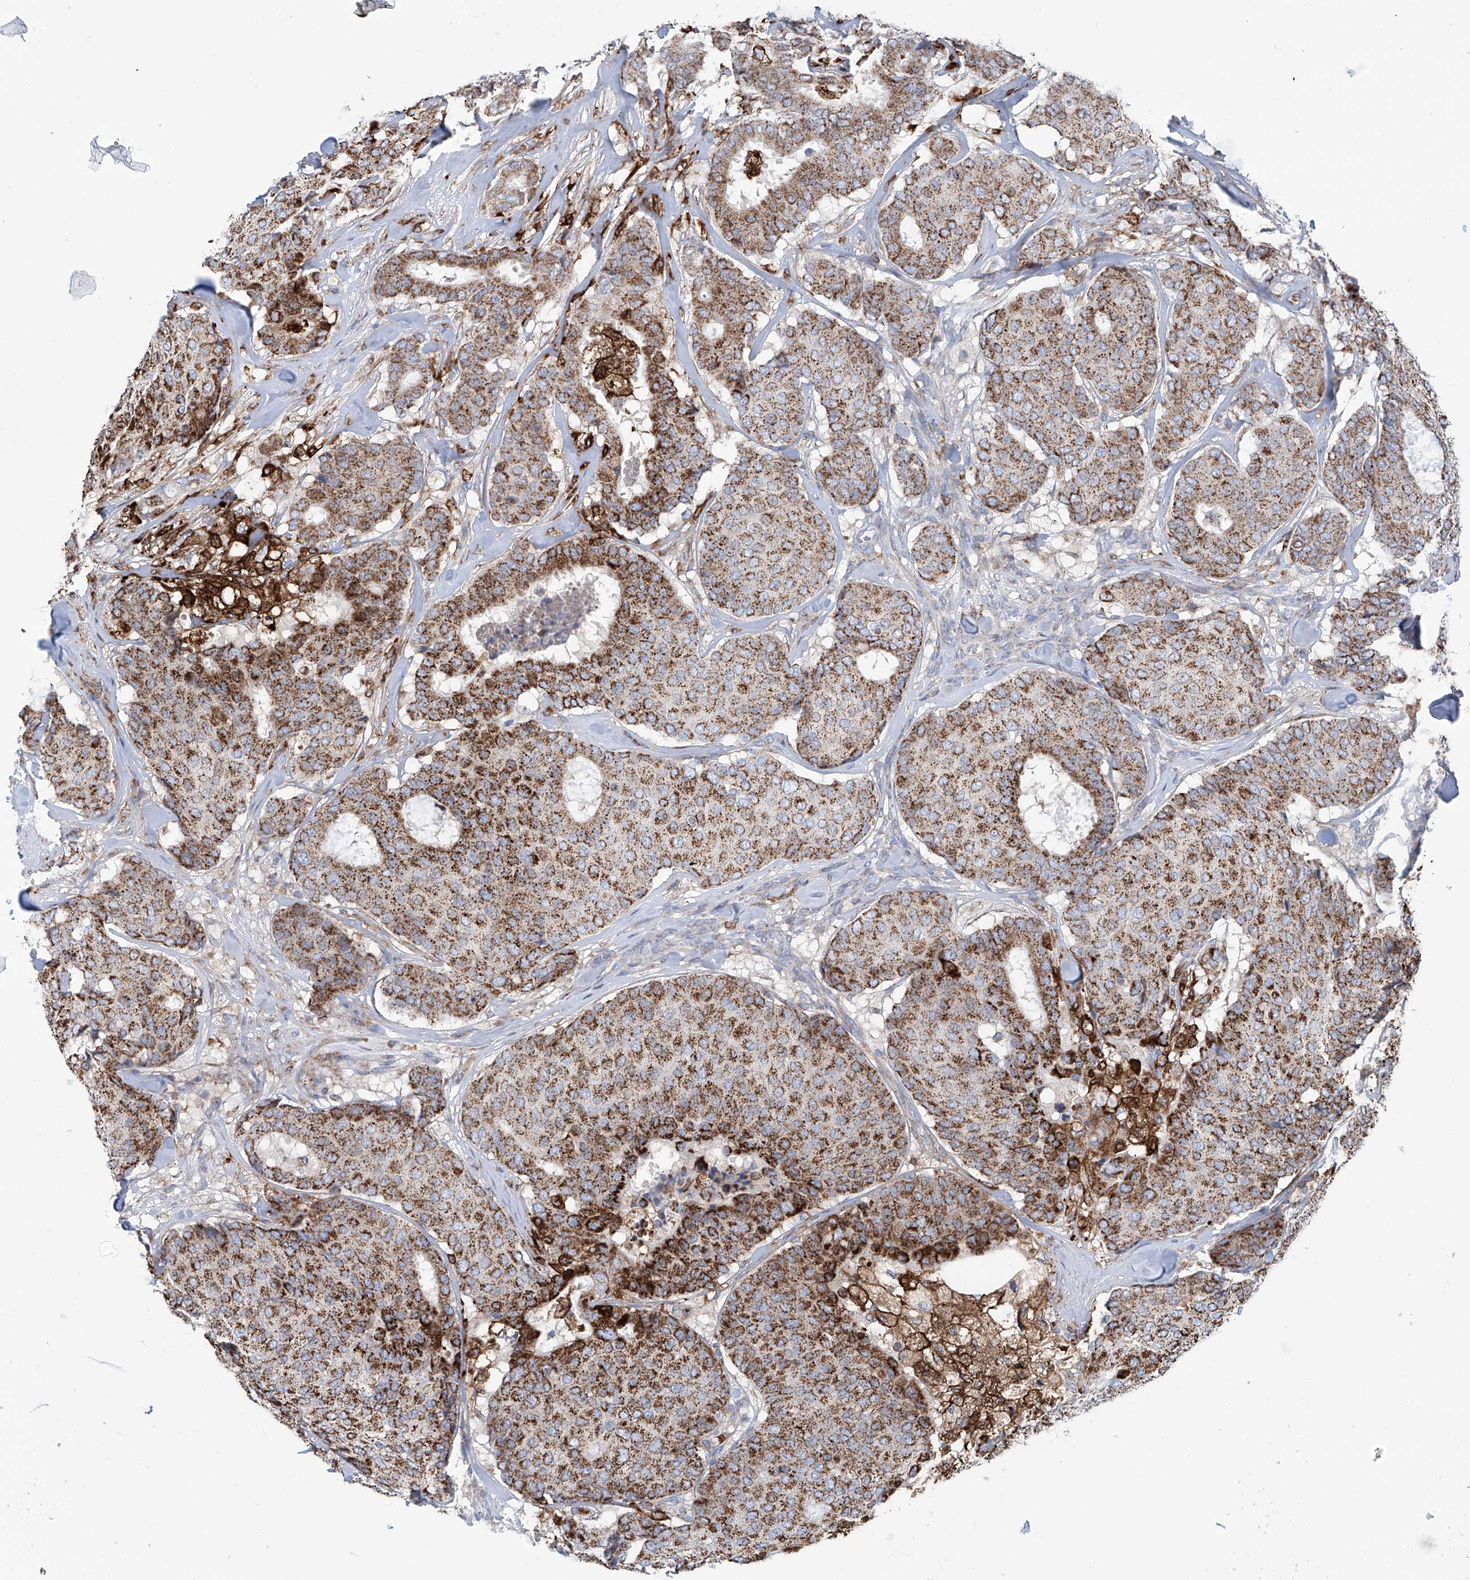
{"staining": {"intensity": "moderate", "quantity": ">75%", "location": "cytoplasmic/membranous"}, "tissue": "breast cancer", "cell_type": "Tumor cells", "image_type": "cancer", "snomed": [{"axis": "morphology", "description": "Duct carcinoma"}, {"axis": "topography", "description": "Breast"}], "caption": "Protein positivity by immunohistochemistry shows moderate cytoplasmic/membranous staining in approximately >75% of tumor cells in breast invasive ductal carcinoma.", "gene": "ALDH6A1", "patient": {"sex": "female", "age": 75}}